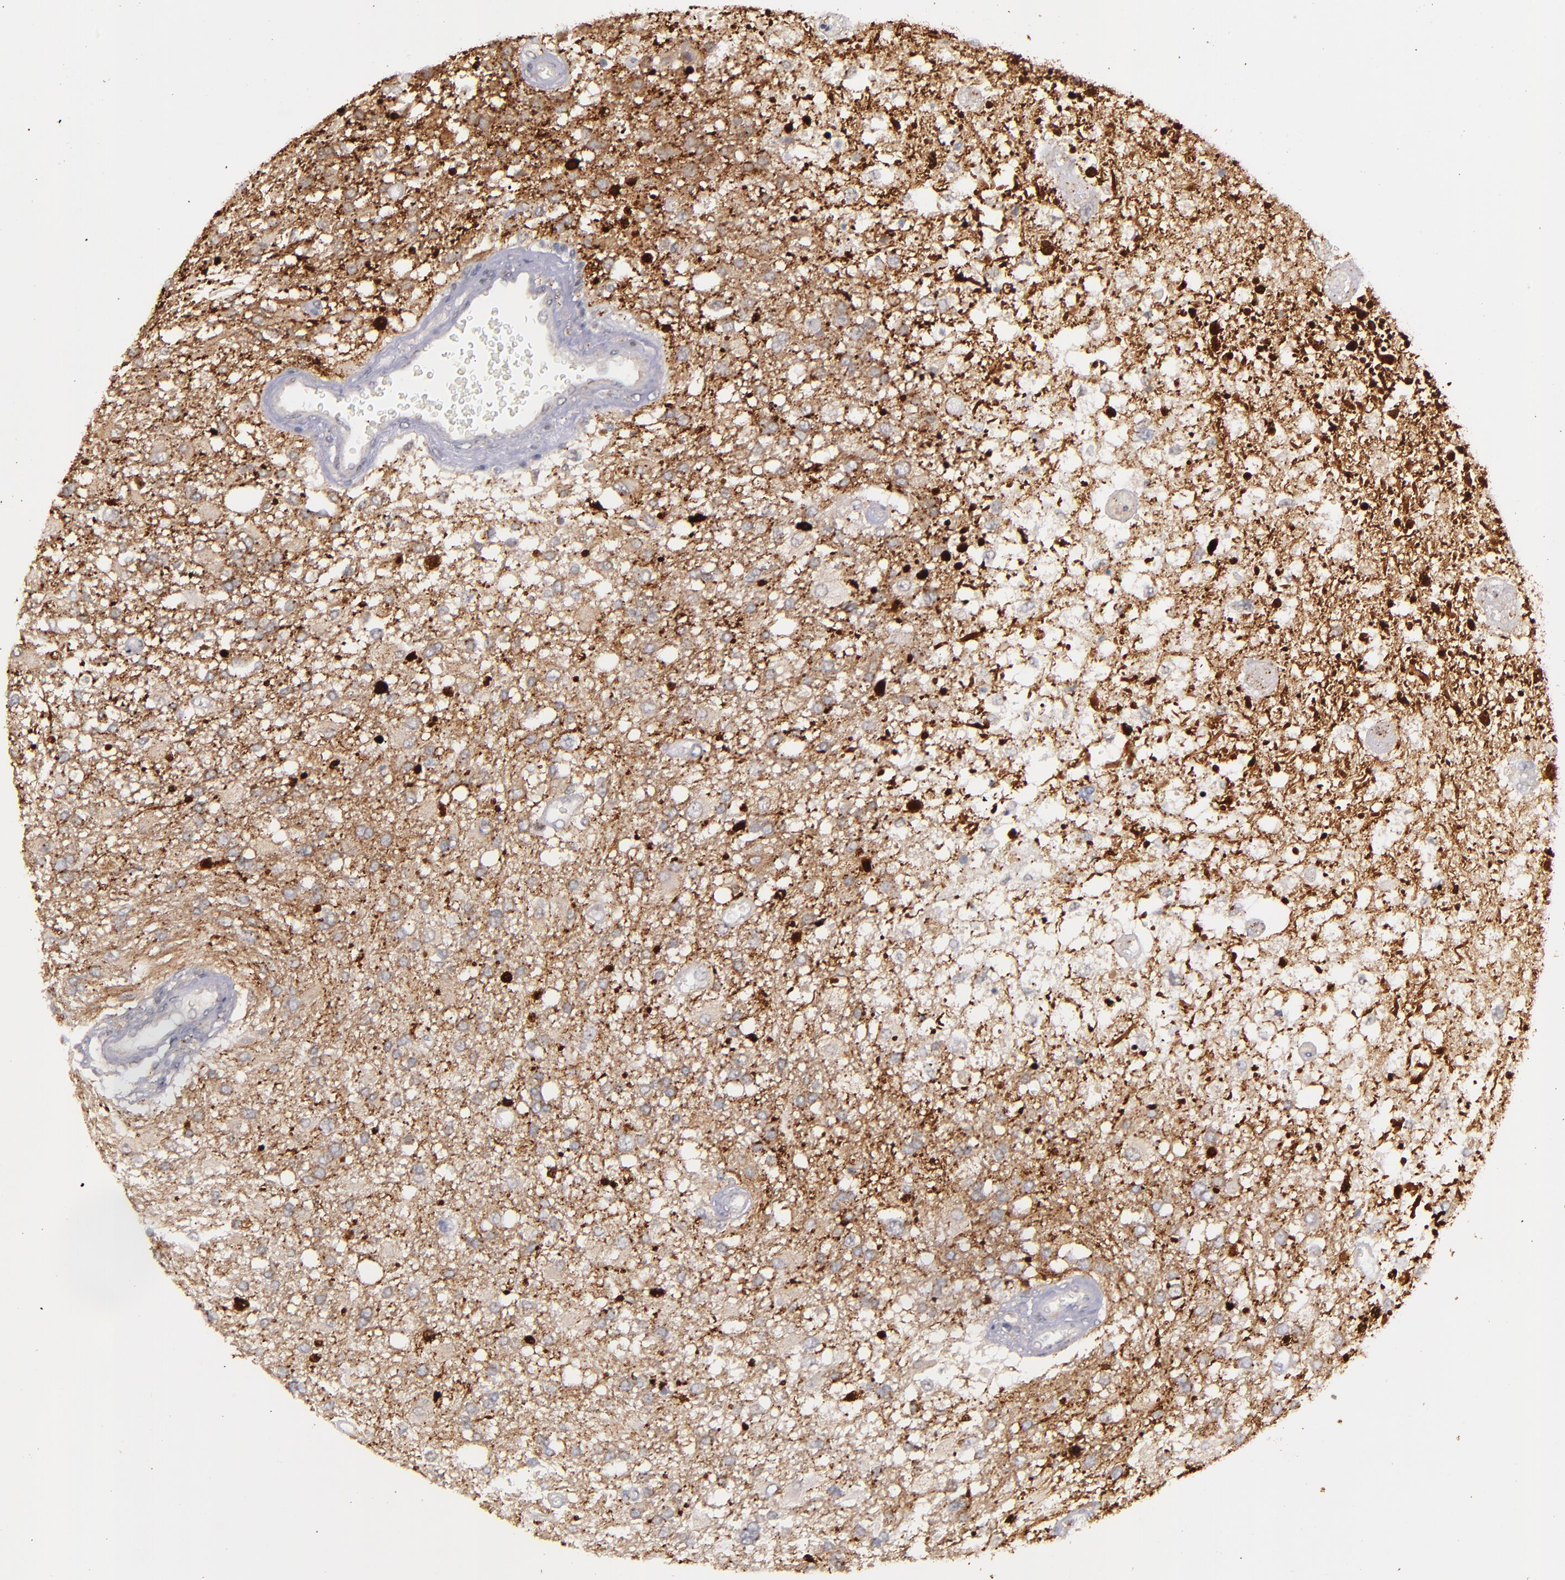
{"staining": {"intensity": "strong", "quantity": ">75%", "location": "cytoplasmic/membranous"}, "tissue": "glioma", "cell_type": "Tumor cells", "image_type": "cancer", "snomed": [{"axis": "morphology", "description": "Glioma, malignant, High grade"}, {"axis": "topography", "description": "Cerebral cortex"}], "caption": "Protein staining exhibits strong cytoplasmic/membranous positivity in about >75% of tumor cells in malignant glioma (high-grade).", "gene": "SYP", "patient": {"sex": "male", "age": 79}}